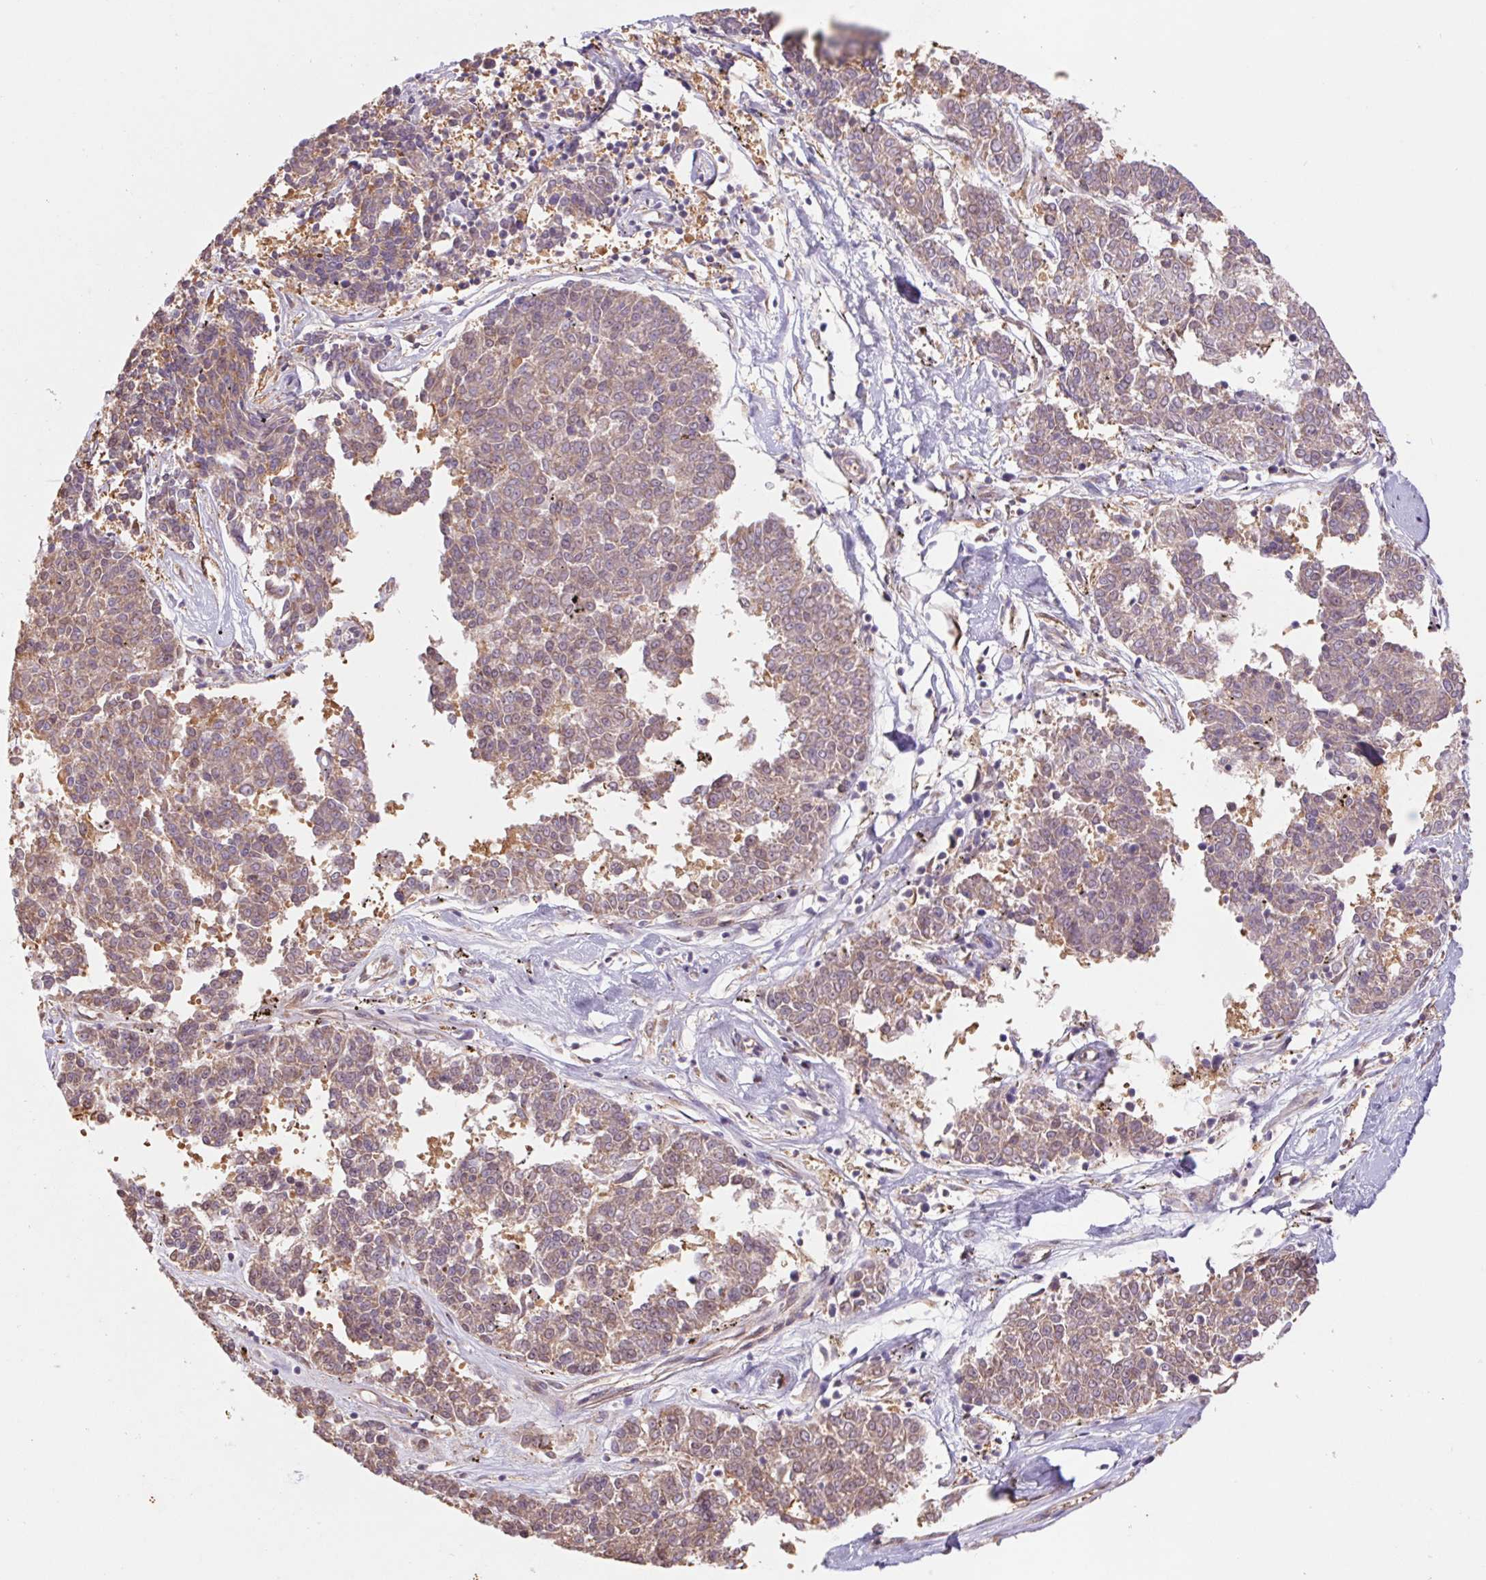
{"staining": {"intensity": "weak", "quantity": "<25%", "location": "cytoplasmic/membranous"}, "tissue": "melanoma", "cell_type": "Tumor cells", "image_type": "cancer", "snomed": [{"axis": "morphology", "description": "Malignant melanoma, NOS"}, {"axis": "topography", "description": "Skin"}], "caption": "Tumor cells show no significant staining in malignant melanoma. (Brightfield microscopy of DAB IHC at high magnification).", "gene": "RRM1", "patient": {"sex": "female", "age": 72}}